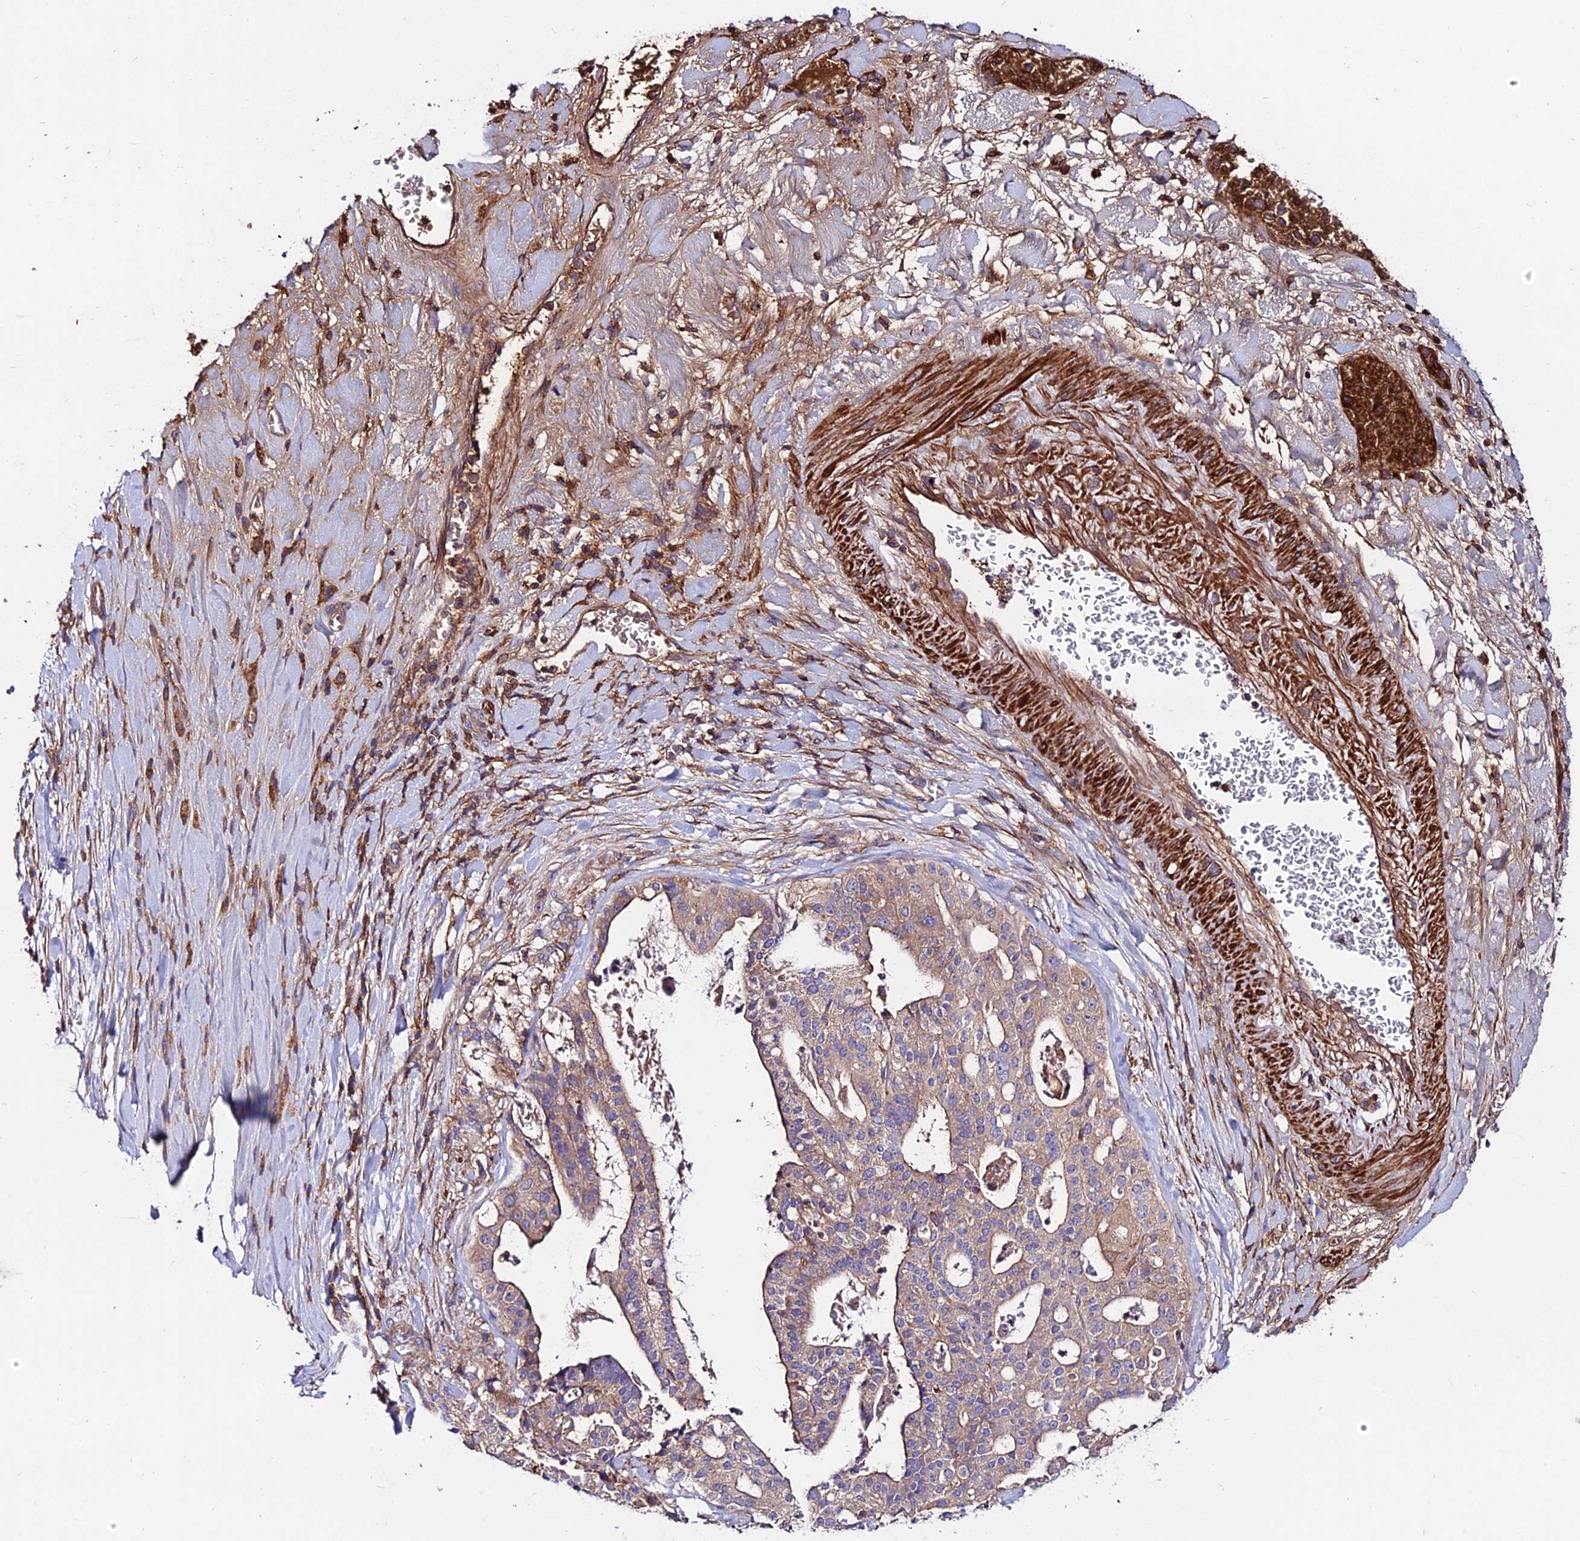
{"staining": {"intensity": "weak", "quantity": "25%-75%", "location": "cytoplasmic/membranous"}, "tissue": "stomach cancer", "cell_type": "Tumor cells", "image_type": "cancer", "snomed": [{"axis": "morphology", "description": "Adenocarcinoma, NOS"}, {"axis": "topography", "description": "Stomach"}], "caption": "This is an image of immunohistochemistry staining of stomach cancer (adenocarcinoma), which shows weak positivity in the cytoplasmic/membranous of tumor cells.", "gene": "PYM1", "patient": {"sex": "male", "age": 48}}